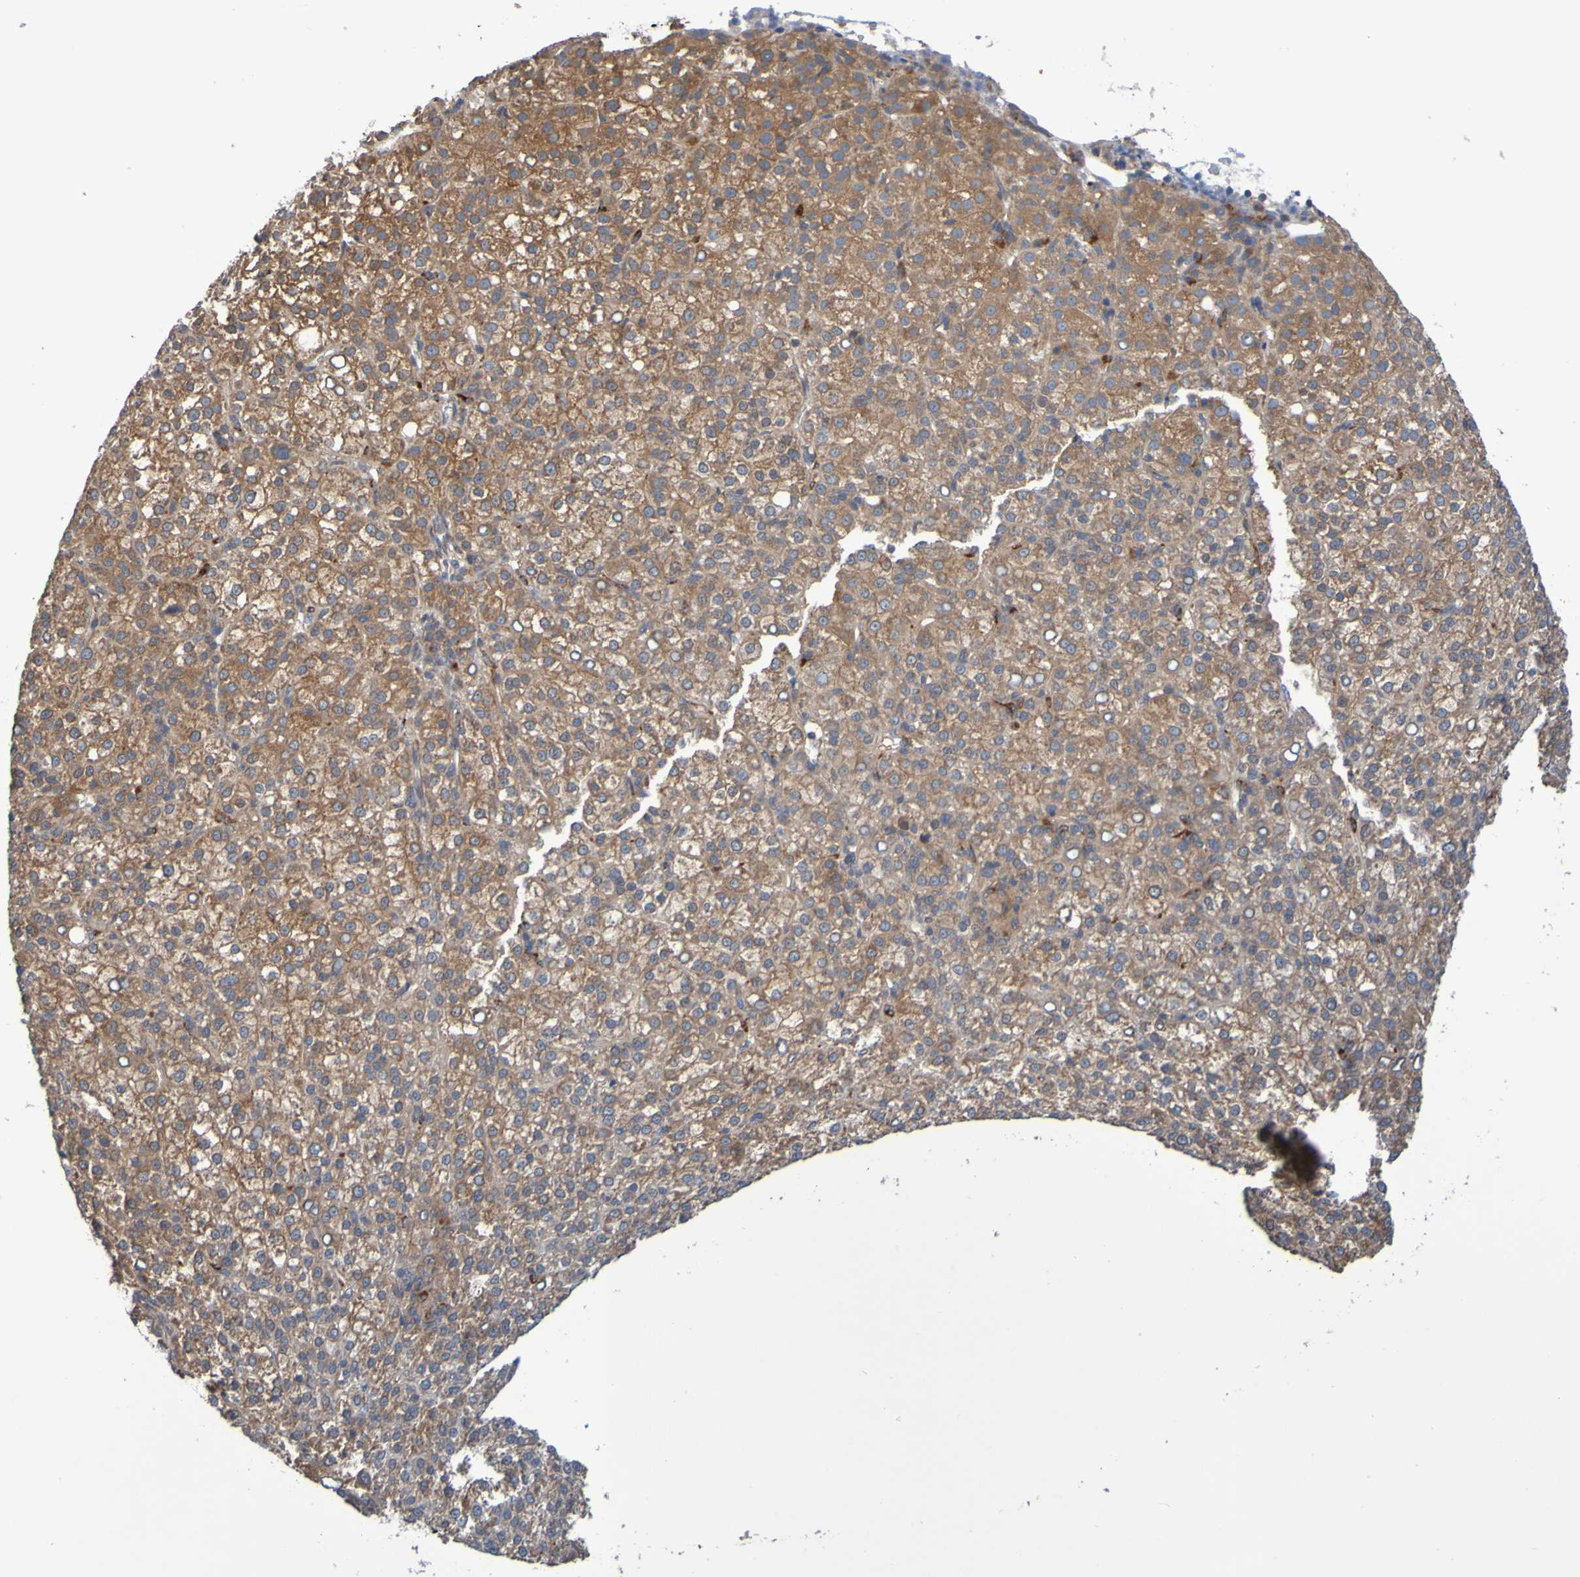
{"staining": {"intensity": "moderate", "quantity": ">75%", "location": "cytoplasmic/membranous"}, "tissue": "liver cancer", "cell_type": "Tumor cells", "image_type": "cancer", "snomed": [{"axis": "morphology", "description": "Carcinoma, Hepatocellular, NOS"}, {"axis": "topography", "description": "Liver"}], "caption": "Immunohistochemical staining of human liver cancer (hepatocellular carcinoma) exhibits moderate cytoplasmic/membranous protein expression in approximately >75% of tumor cells. The protein is shown in brown color, while the nuclei are stained blue.", "gene": "SDK1", "patient": {"sex": "female", "age": 58}}